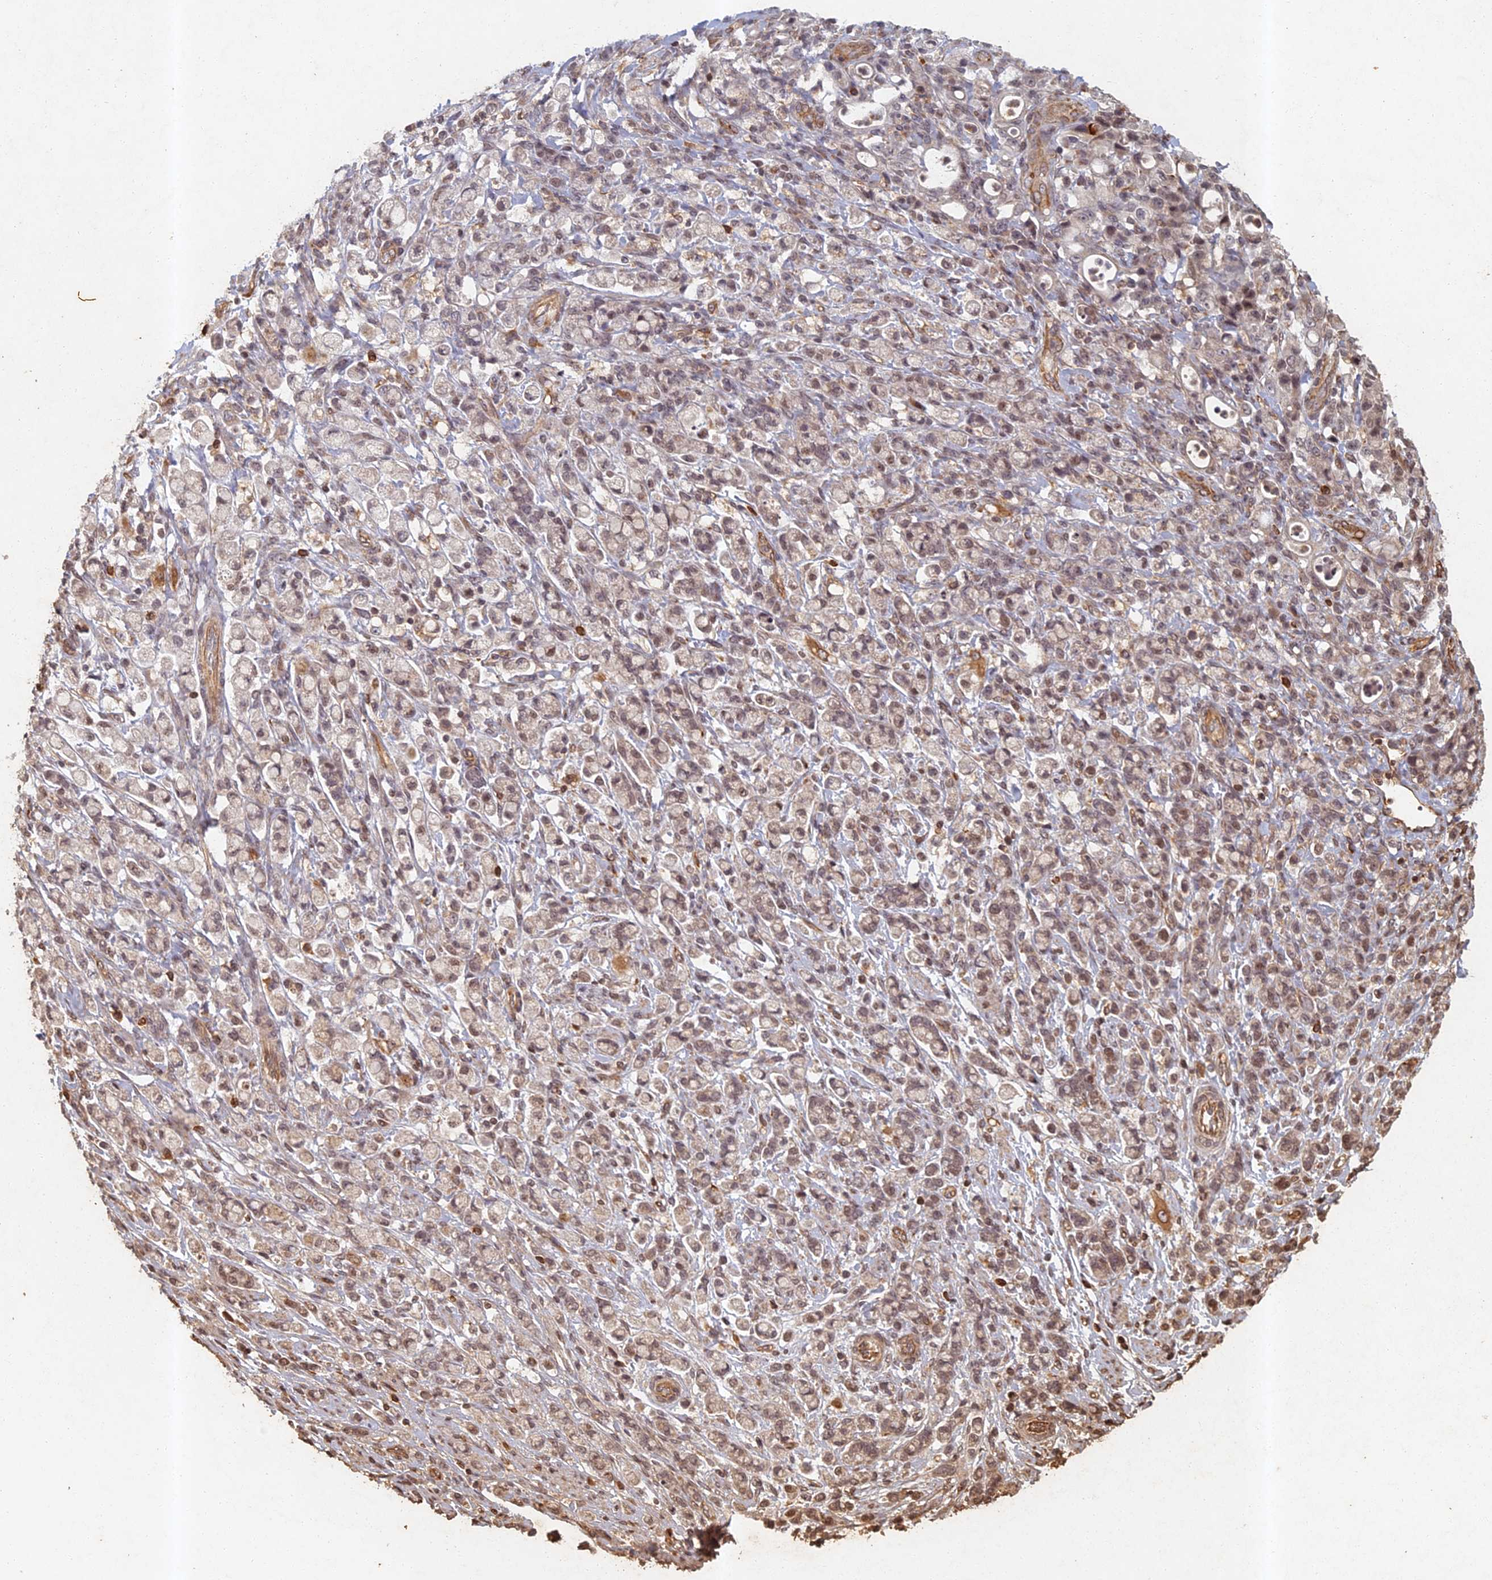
{"staining": {"intensity": "weak", "quantity": "25%-75%", "location": "cytoplasmic/membranous,nuclear"}, "tissue": "stomach cancer", "cell_type": "Tumor cells", "image_type": "cancer", "snomed": [{"axis": "morphology", "description": "Adenocarcinoma, NOS"}, {"axis": "topography", "description": "Stomach"}], "caption": "Protein expression analysis of human stomach cancer (adenocarcinoma) reveals weak cytoplasmic/membranous and nuclear staining in approximately 25%-75% of tumor cells.", "gene": "ABCB10", "patient": {"sex": "female", "age": 60}}